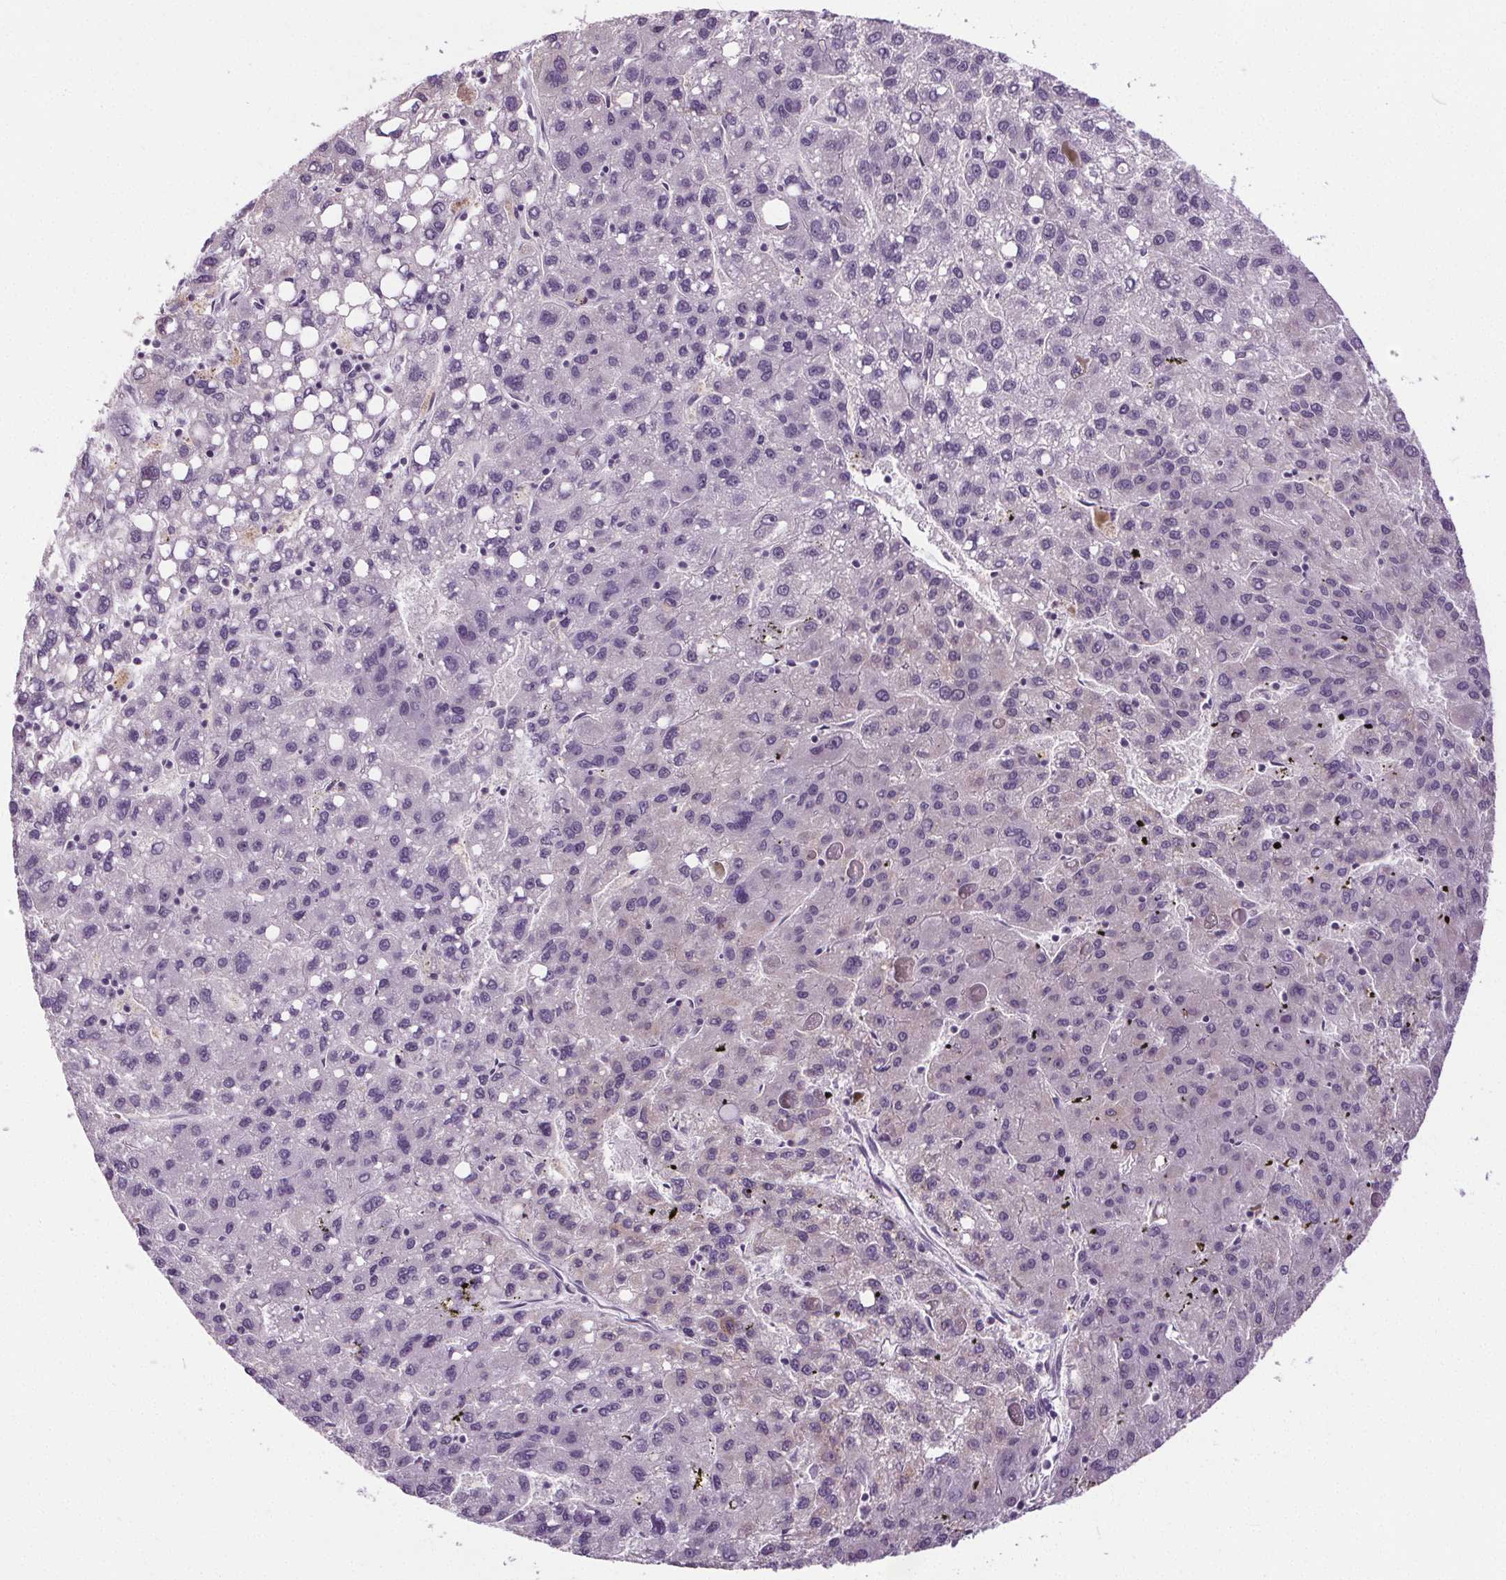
{"staining": {"intensity": "negative", "quantity": "none", "location": "none"}, "tissue": "liver cancer", "cell_type": "Tumor cells", "image_type": "cancer", "snomed": [{"axis": "morphology", "description": "Carcinoma, Hepatocellular, NOS"}, {"axis": "topography", "description": "Liver"}], "caption": "Tumor cells show no significant protein staining in liver hepatocellular carcinoma.", "gene": "SLC2A9", "patient": {"sex": "female", "age": 82}}